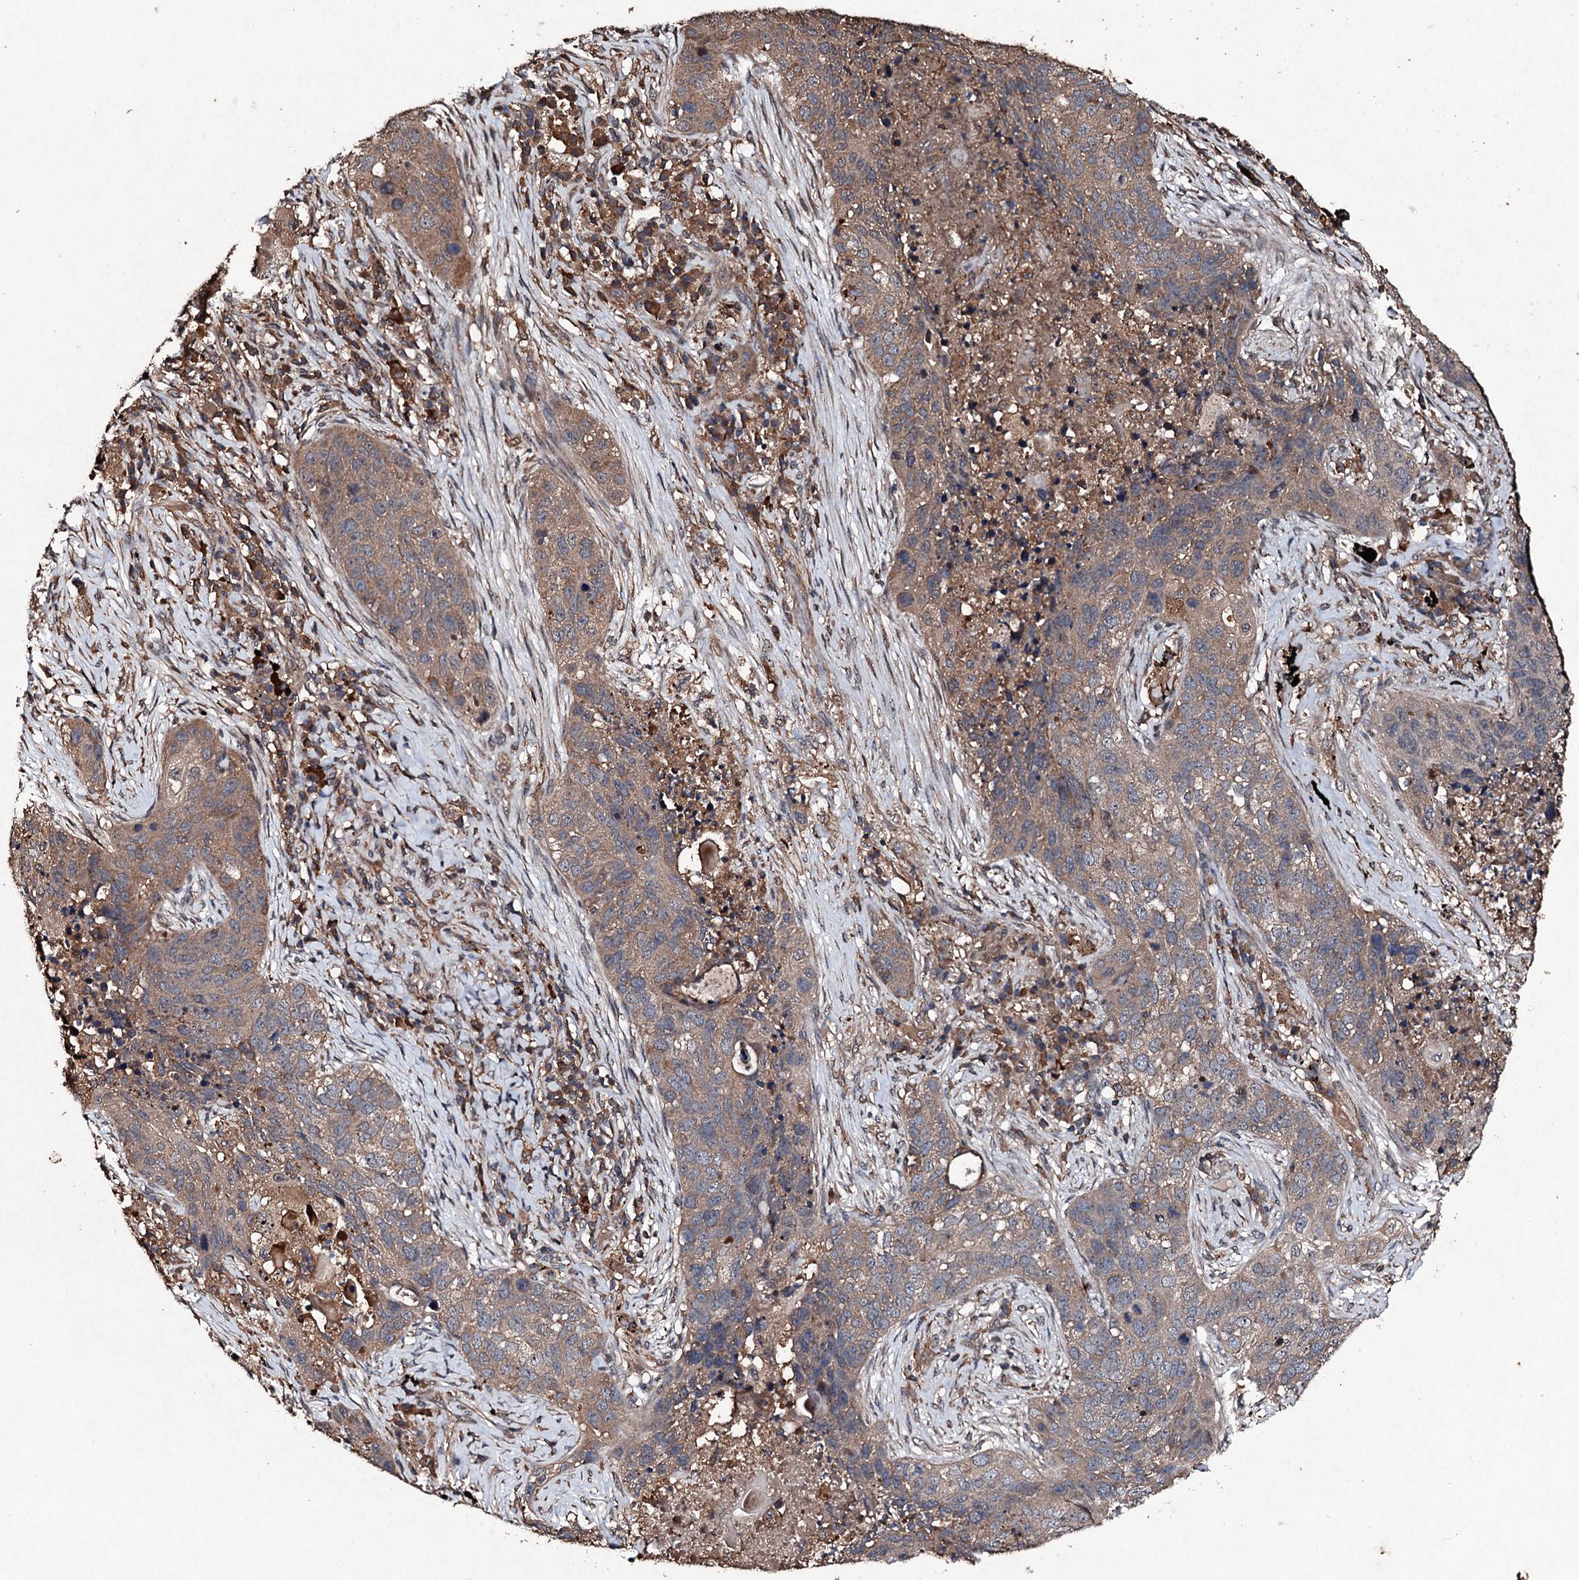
{"staining": {"intensity": "moderate", "quantity": "25%-75%", "location": "cytoplasmic/membranous"}, "tissue": "lung cancer", "cell_type": "Tumor cells", "image_type": "cancer", "snomed": [{"axis": "morphology", "description": "Squamous cell carcinoma, NOS"}, {"axis": "topography", "description": "Lung"}], "caption": "Protein analysis of lung cancer tissue demonstrates moderate cytoplasmic/membranous expression in about 25%-75% of tumor cells.", "gene": "KERA", "patient": {"sex": "female", "age": 63}}